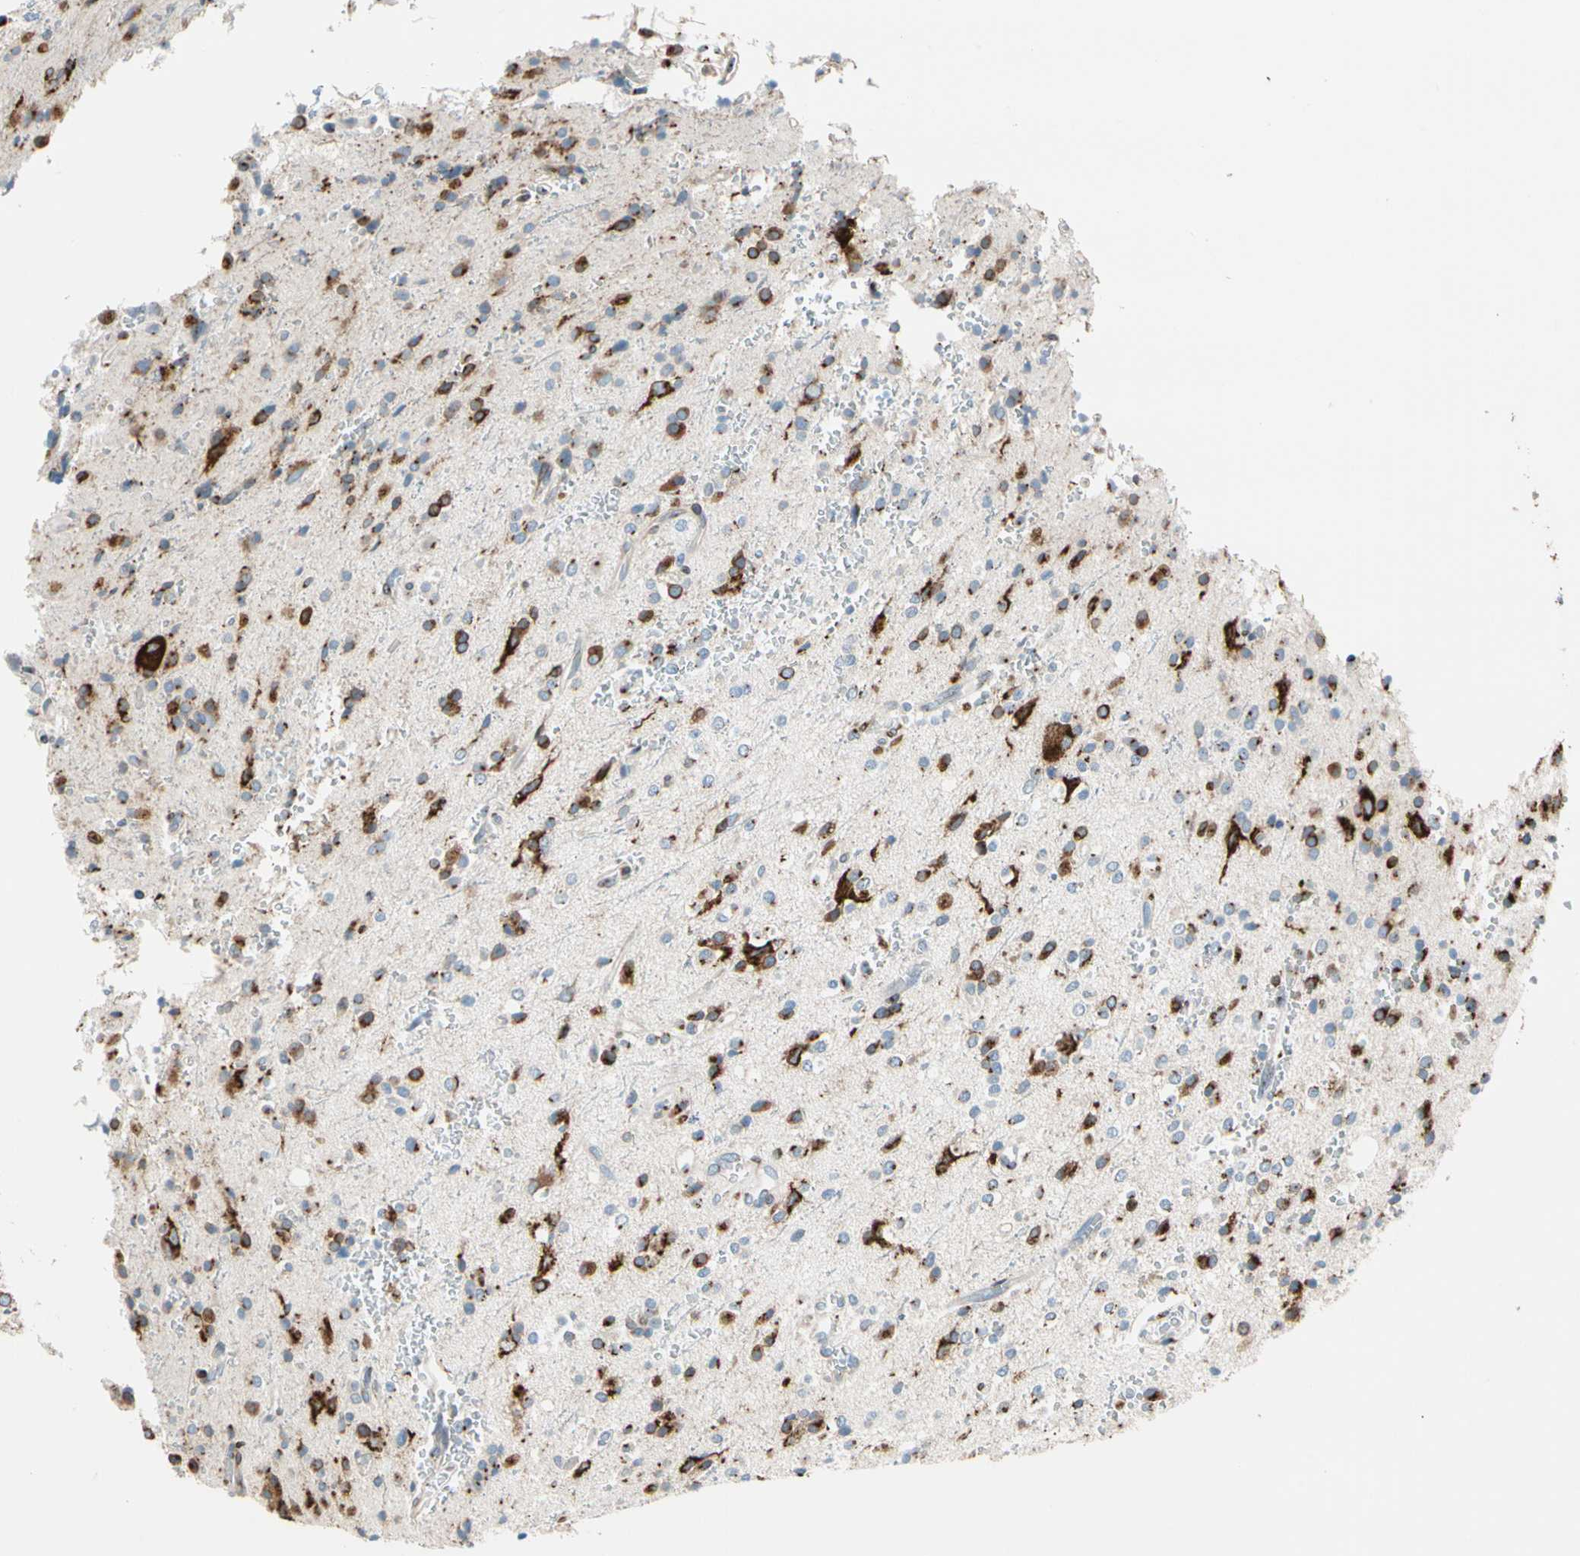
{"staining": {"intensity": "strong", "quantity": "25%-75%", "location": "cytoplasmic/membranous"}, "tissue": "glioma", "cell_type": "Tumor cells", "image_type": "cancer", "snomed": [{"axis": "morphology", "description": "Glioma, malignant, High grade"}, {"axis": "topography", "description": "Brain"}], "caption": "Tumor cells show strong cytoplasmic/membranous positivity in approximately 25%-75% of cells in glioma.", "gene": "NUCB1", "patient": {"sex": "male", "age": 47}}